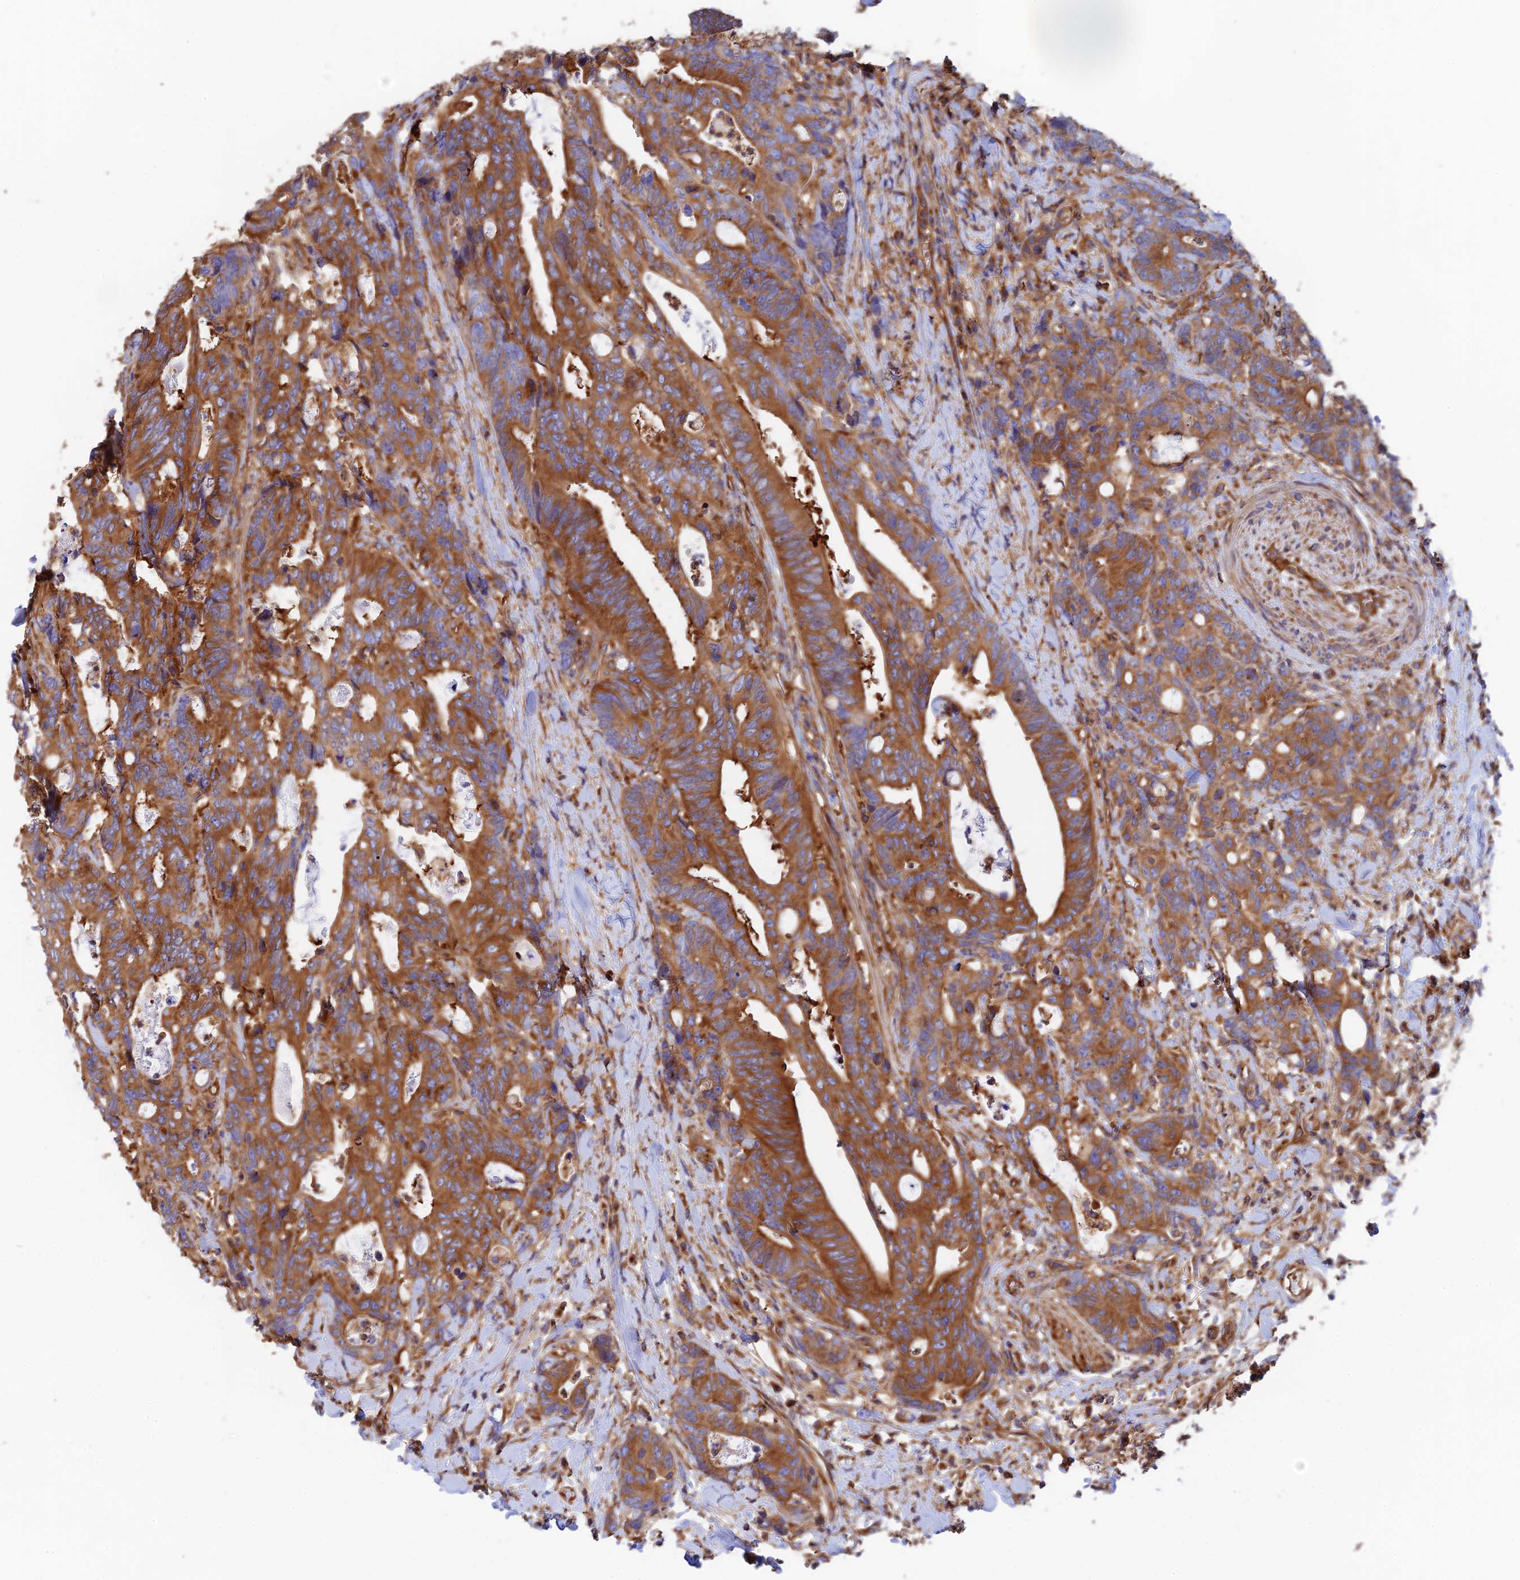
{"staining": {"intensity": "strong", "quantity": ">75%", "location": "cytoplasmic/membranous"}, "tissue": "colorectal cancer", "cell_type": "Tumor cells", "image_type": "cancer", "snomed": [{"axis": "morphology", "description": "Adenocarcinoma, NOS"}, {"axis": "topography", "description": "Colon"}], "caption": "Immunohistochemical staining of colorectal cancer exhibits high levels of strong cytoplasmic/membranous protein positivity in about >75% of tumor cells.", "gene": "DCTN2", "patient": {"sex": "female", "age": 82}}